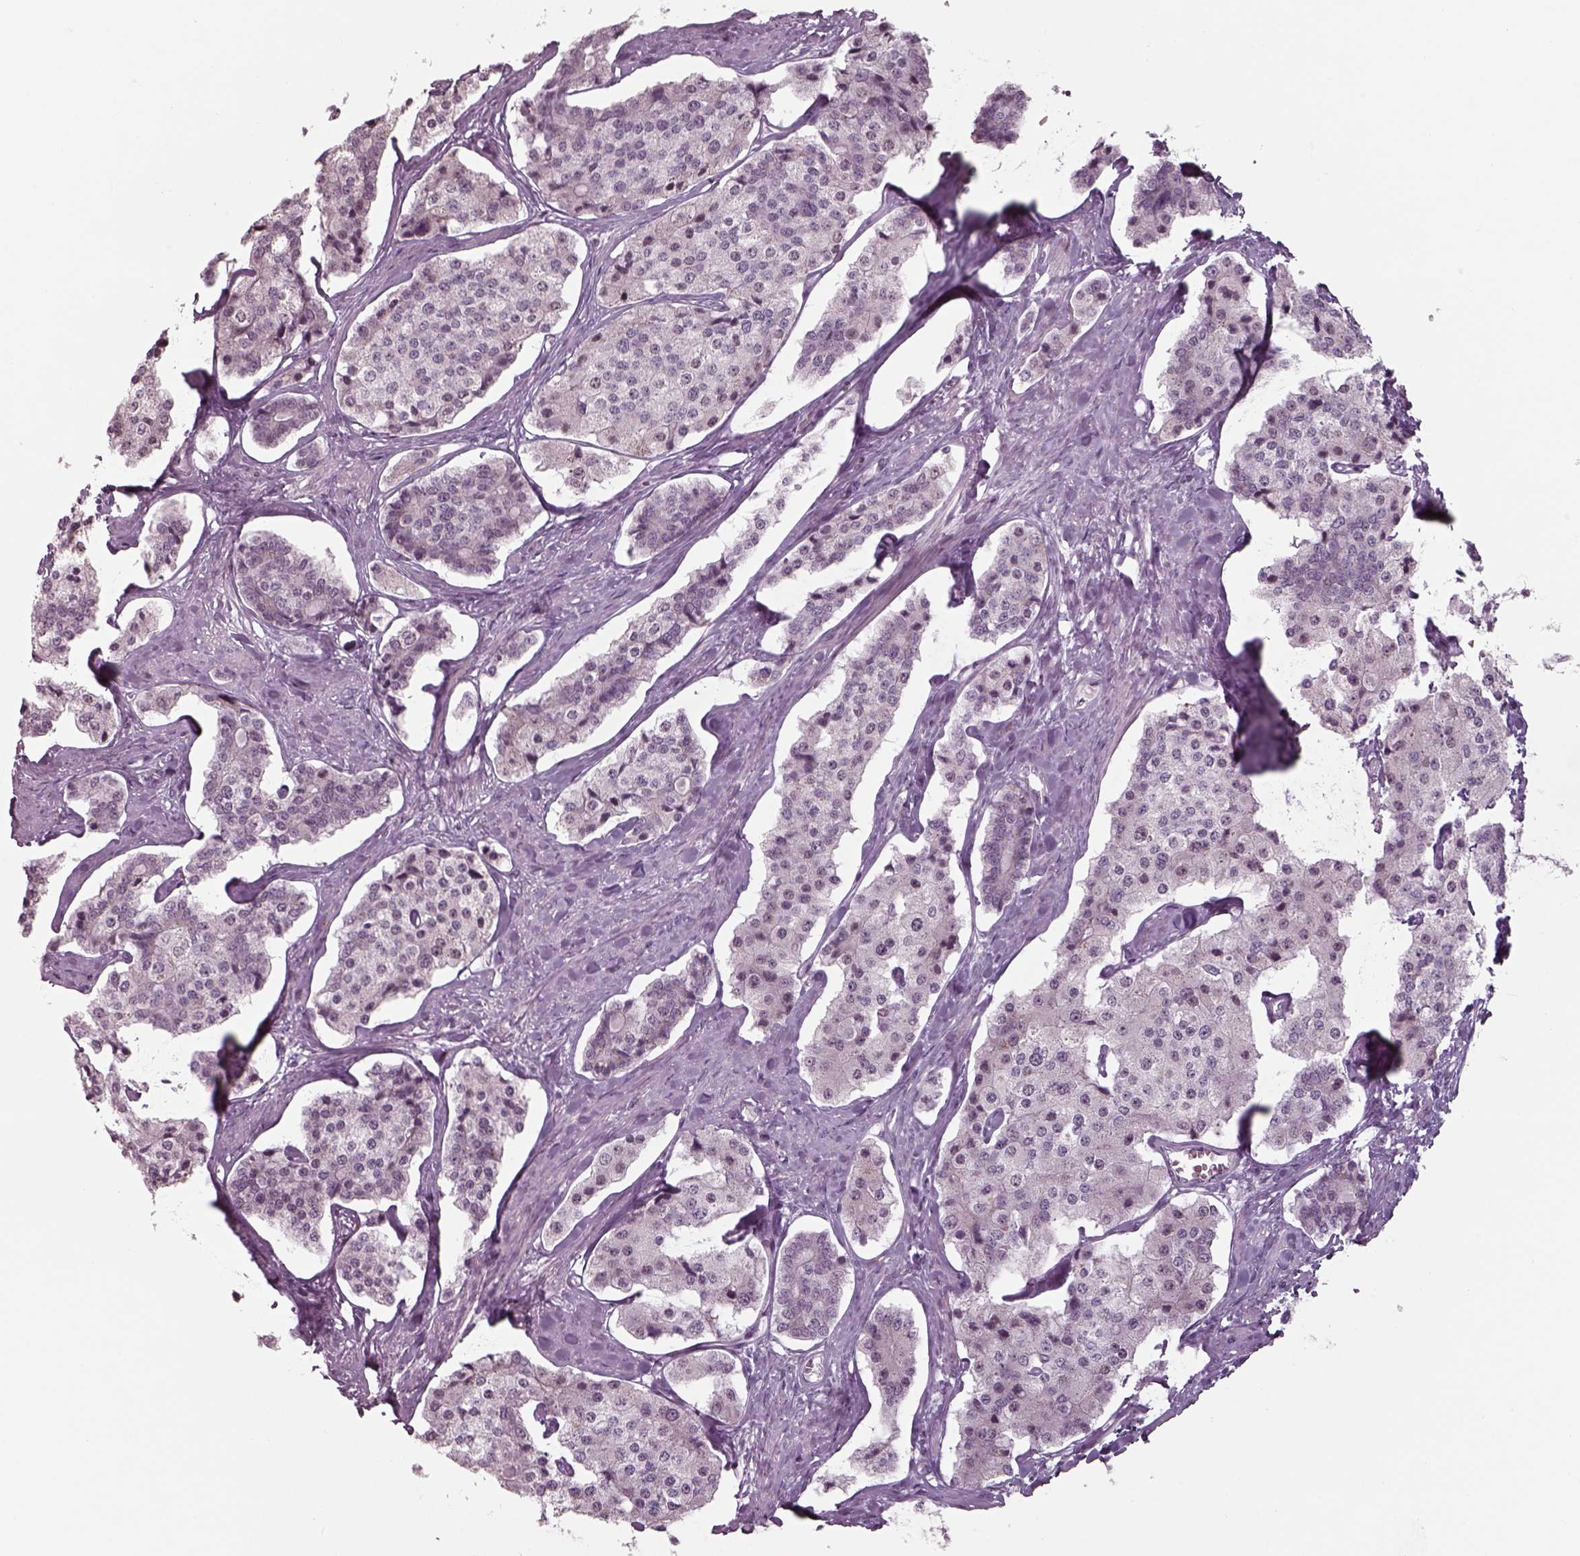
{"staining": {"intensity": "negative", "quantity": "none", "location": "none"}, "tissue": "carcinoid", "cell_type": "Tumor cells", "image_type": "cancer", "snomed": [{"axis": "morphology", "description": "Carcinoid, malignant, NOS"}, {"axis": "topography", "description": "Small intestine"}], "caption": "Immunohistochemical staining of human malignant carcinoid shows no significant expression in tumor cells.", "gene": "SEPTIN14", "patient": {"sex": "female", "age": 65}}